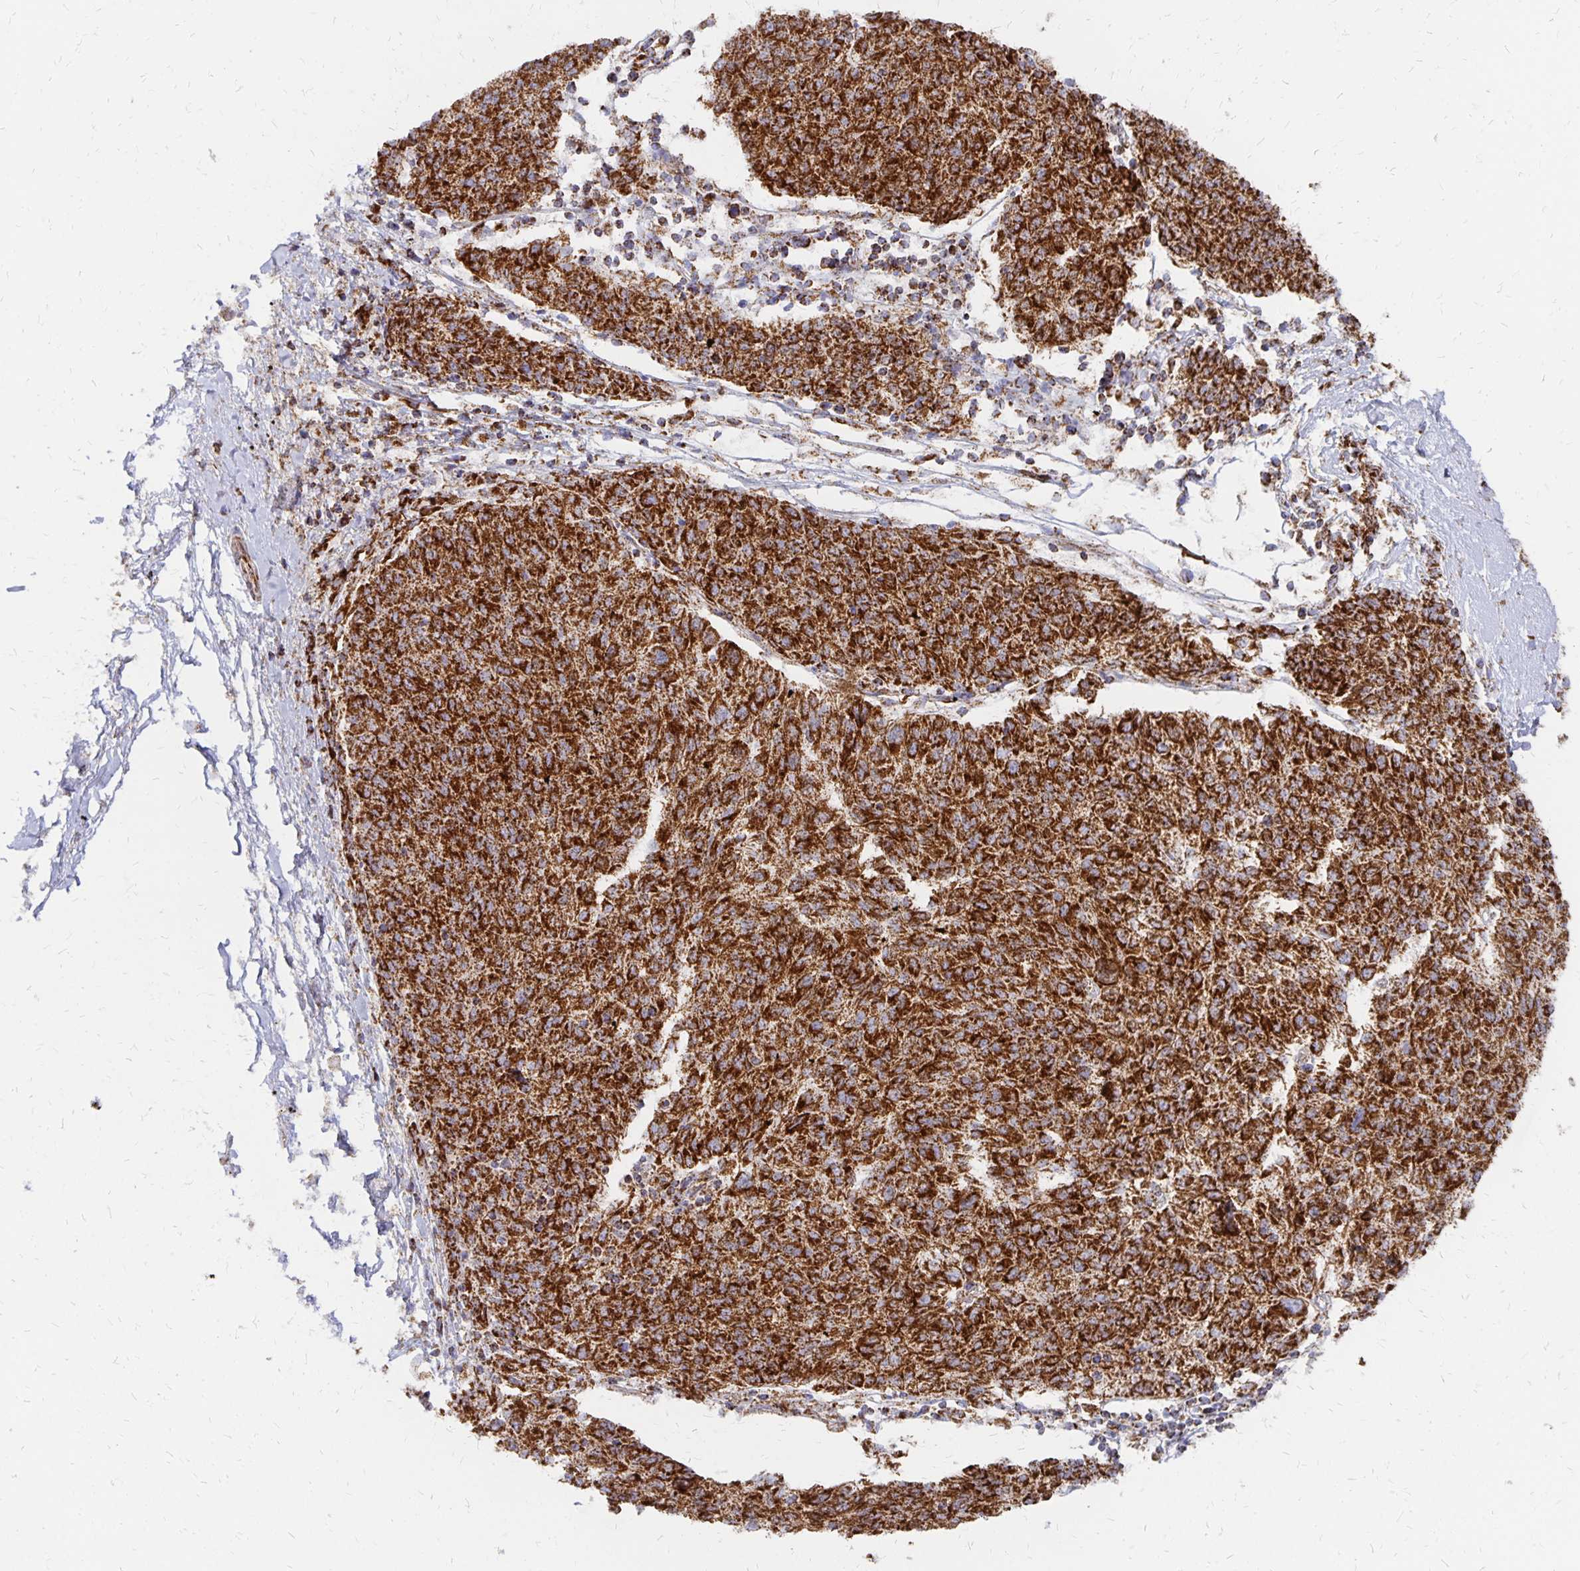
{"staining": {"intensity": "strong", "quantity": ">75%", "location": "cytoplasmic/membranous"}, "tissue": "melanoma", "cell_type": "Tumor cells", "image_type": "cancer", "snomed": [{"axis": "morphology", "description": "Malignant melanoma, NOS"}, {"axis": "topography", "description": "Skin"}], "caption": "A brown stain labels strong cytoplasmic/membranous expression of a protein in human melanoma tumor cells. Nuclei are stained in blue.", "gene": "STOML2", "patient": {"sex": "female", "age": 72}}